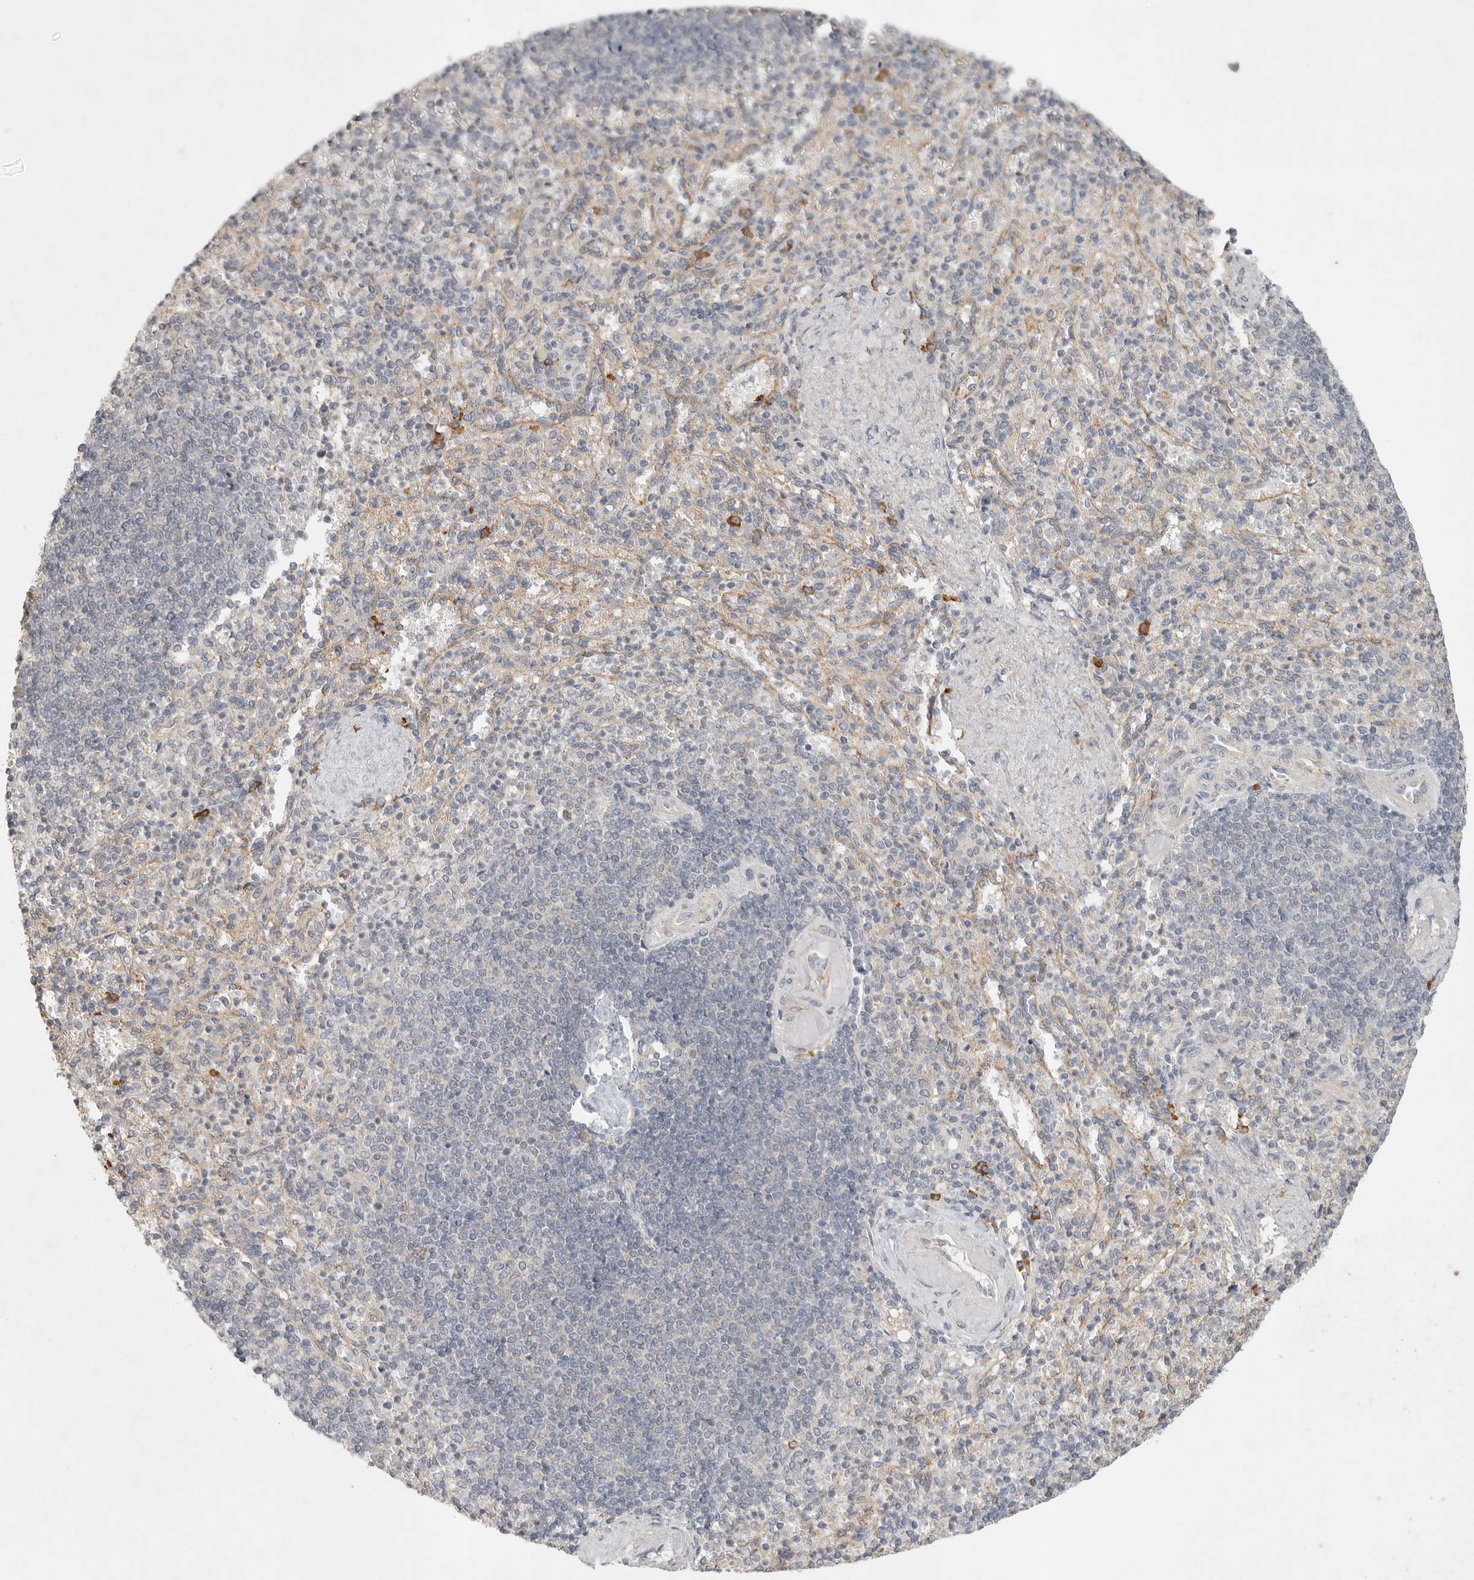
{"staining": {"intensity": "weak", "quantity": "25%-75%", "location": "cytoplasmic/membranous"}, "tissue": "spleen", "cell_type": "Cells in red pulp", "image_type": "normal", "snomed": [{"axis": "morphology", "description": "Normal tissue, NOS"}, {"axis": "topography", "description": "Spleen"}], "caption": "Immunohistochemistry (IHC) of unremarkable human spleen shows low levels of weak cytoplasmic/membranous staining in approximately 25%-75% of cells in red pulp.", "gene": "SLC25A36", "patient": {"sex": "female", "age": 74}}